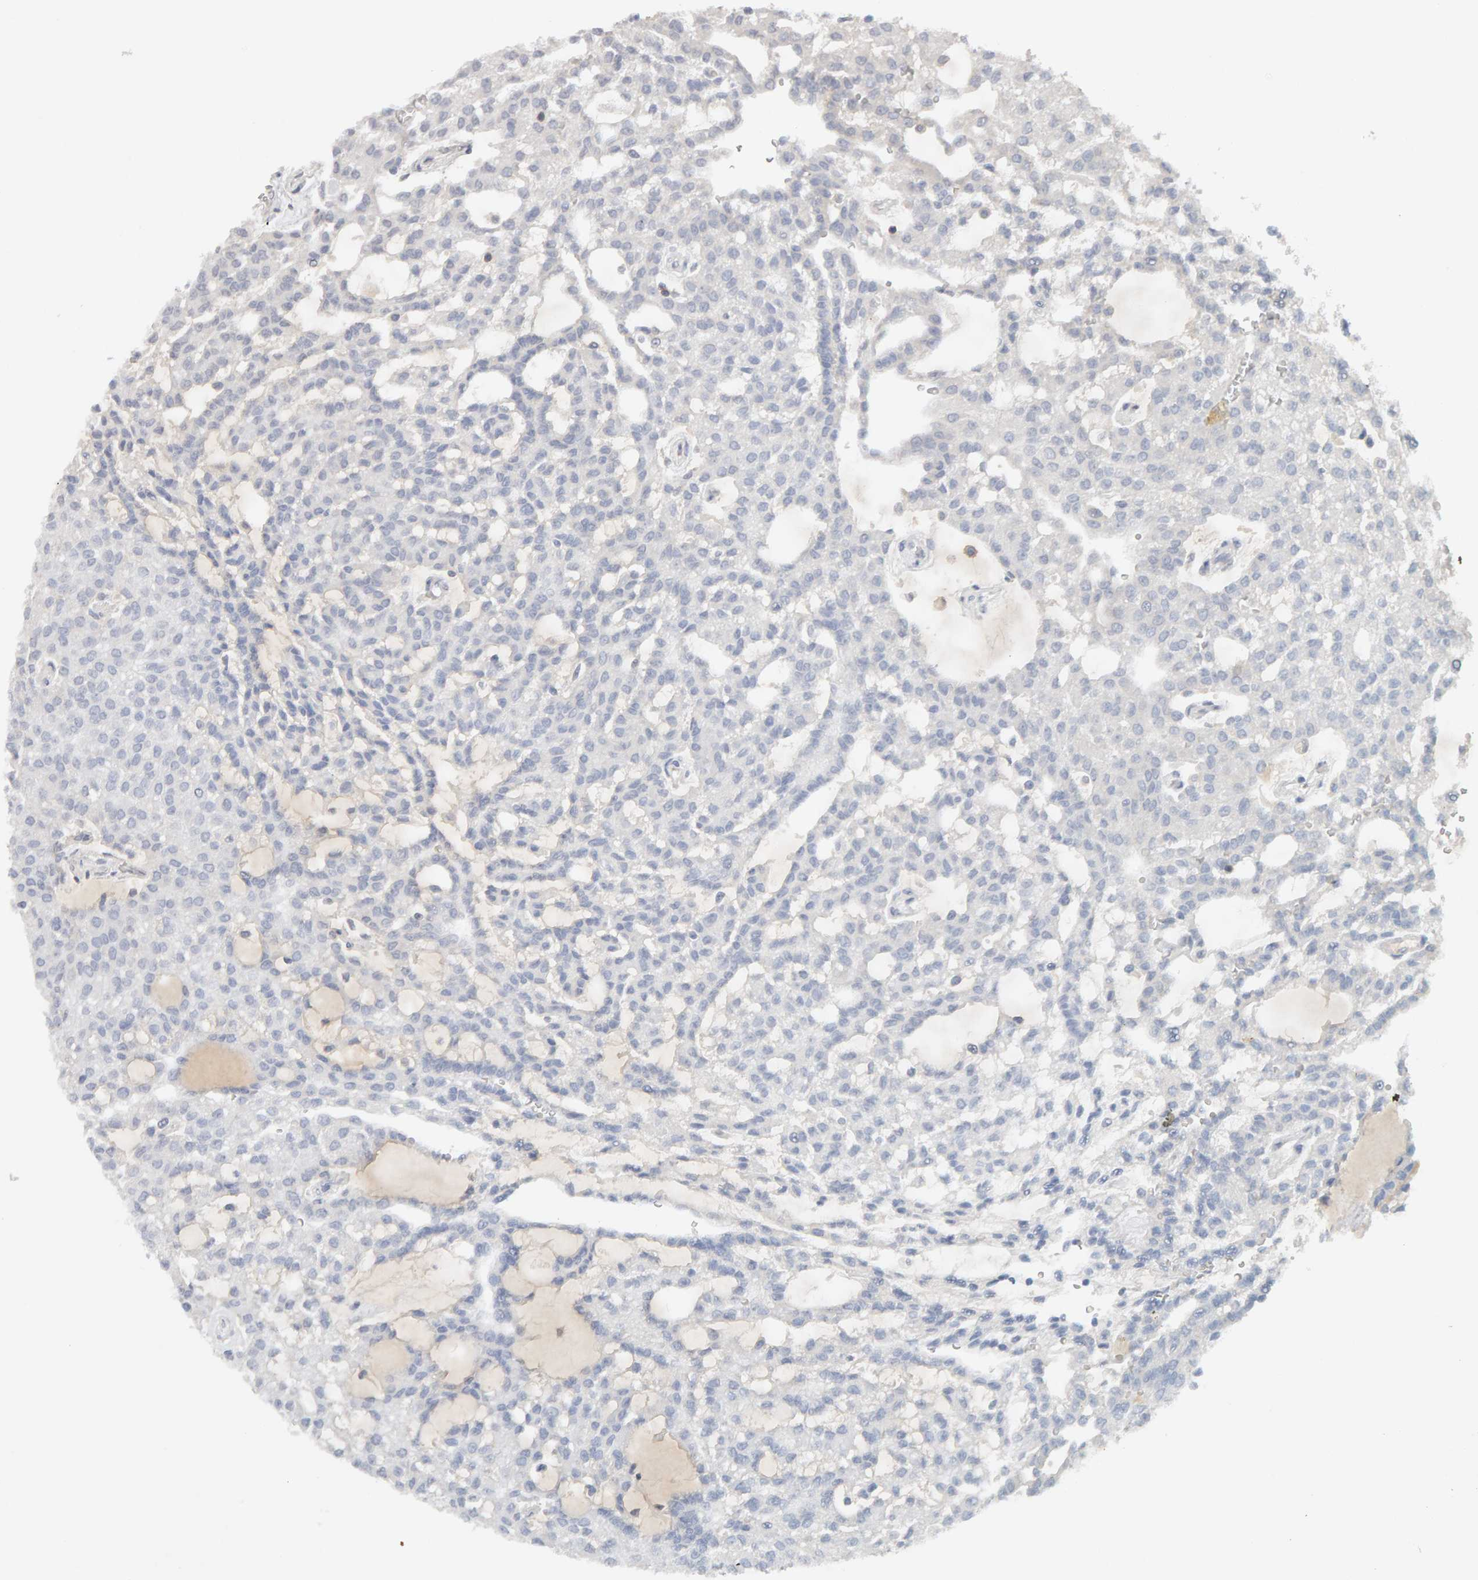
{"staining": {"intensity": "negative", "quantity": "none", "location": "none"}, "tissue": "renal cancer", "cell_type": "Tumor cells", "image_type": "cancer", "snomed": [{"axis": "morphology", "description": "Adenocarcinoma, NOS"}, {"axis": "topography", "description": "Kidney"}], "caption": "Immunohistochemistry image of neoplastic tissue: renal cancer stained with DAB (3,3'-diaminobenzidine) exhibits no significant protein positivity in tumor cells.", "gene": "NUDCD1", "patient": {"sex": "male", "age": 63}}